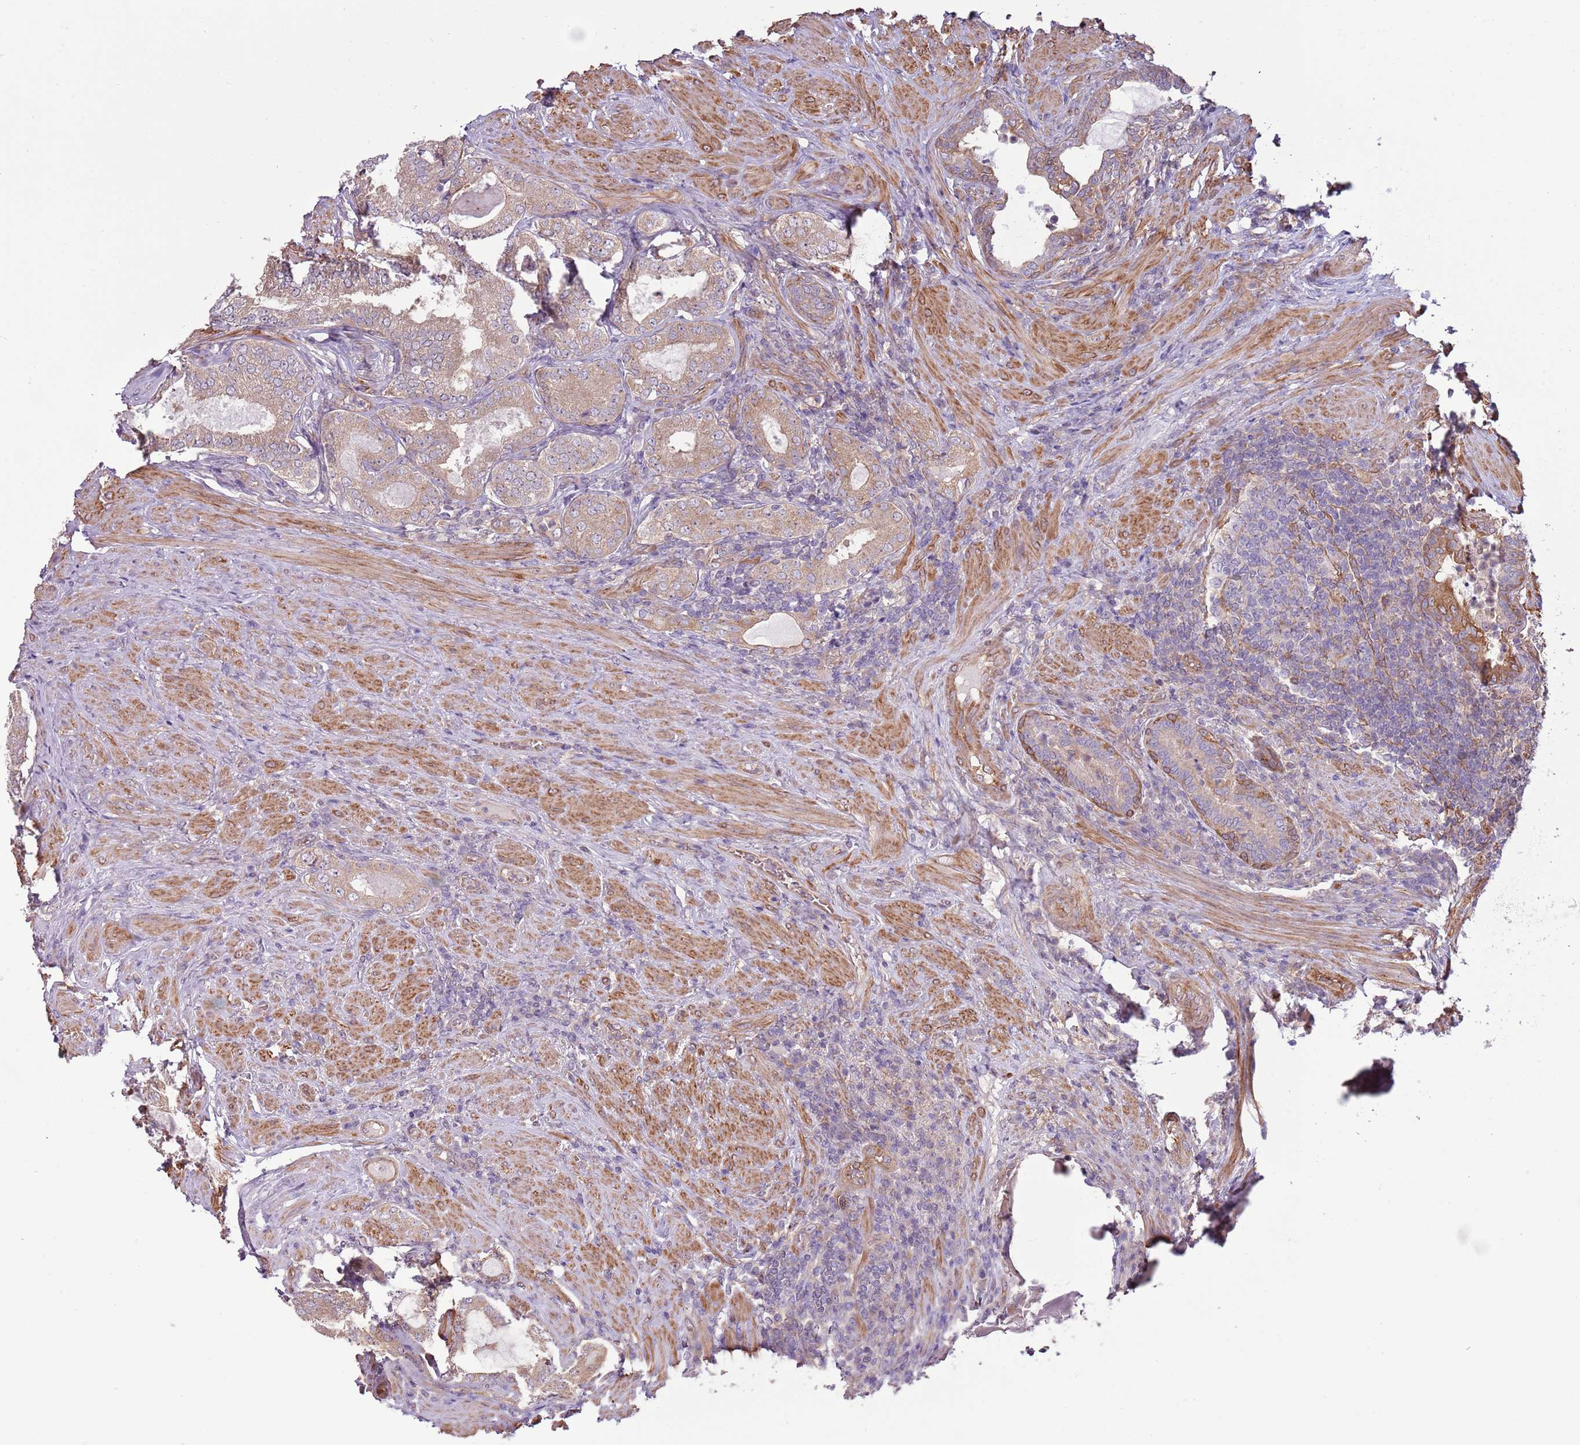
{"staining": {"intensity": "weak", "quantity": "25%-75%", "location": "cytoplasmic/membranous"}, "tissue": "prostate cancer", "cell_type": "Tumor cells", "image_type": "cancer", "snomed": [{"axis": "morphology", "description": "Adenocarcinoma, Low grade"}, {"axis": "topography", "description": "Prostate"}], "caption": "Brown immunohistochemical staining in human prostate low-grade adenocarcinoma exhibits weak cytoplasmic/membranous expression in about 25%-75% of tumor cells.", "gene": "LPIN2", "patient": {"sex": "male", "age": 68}}